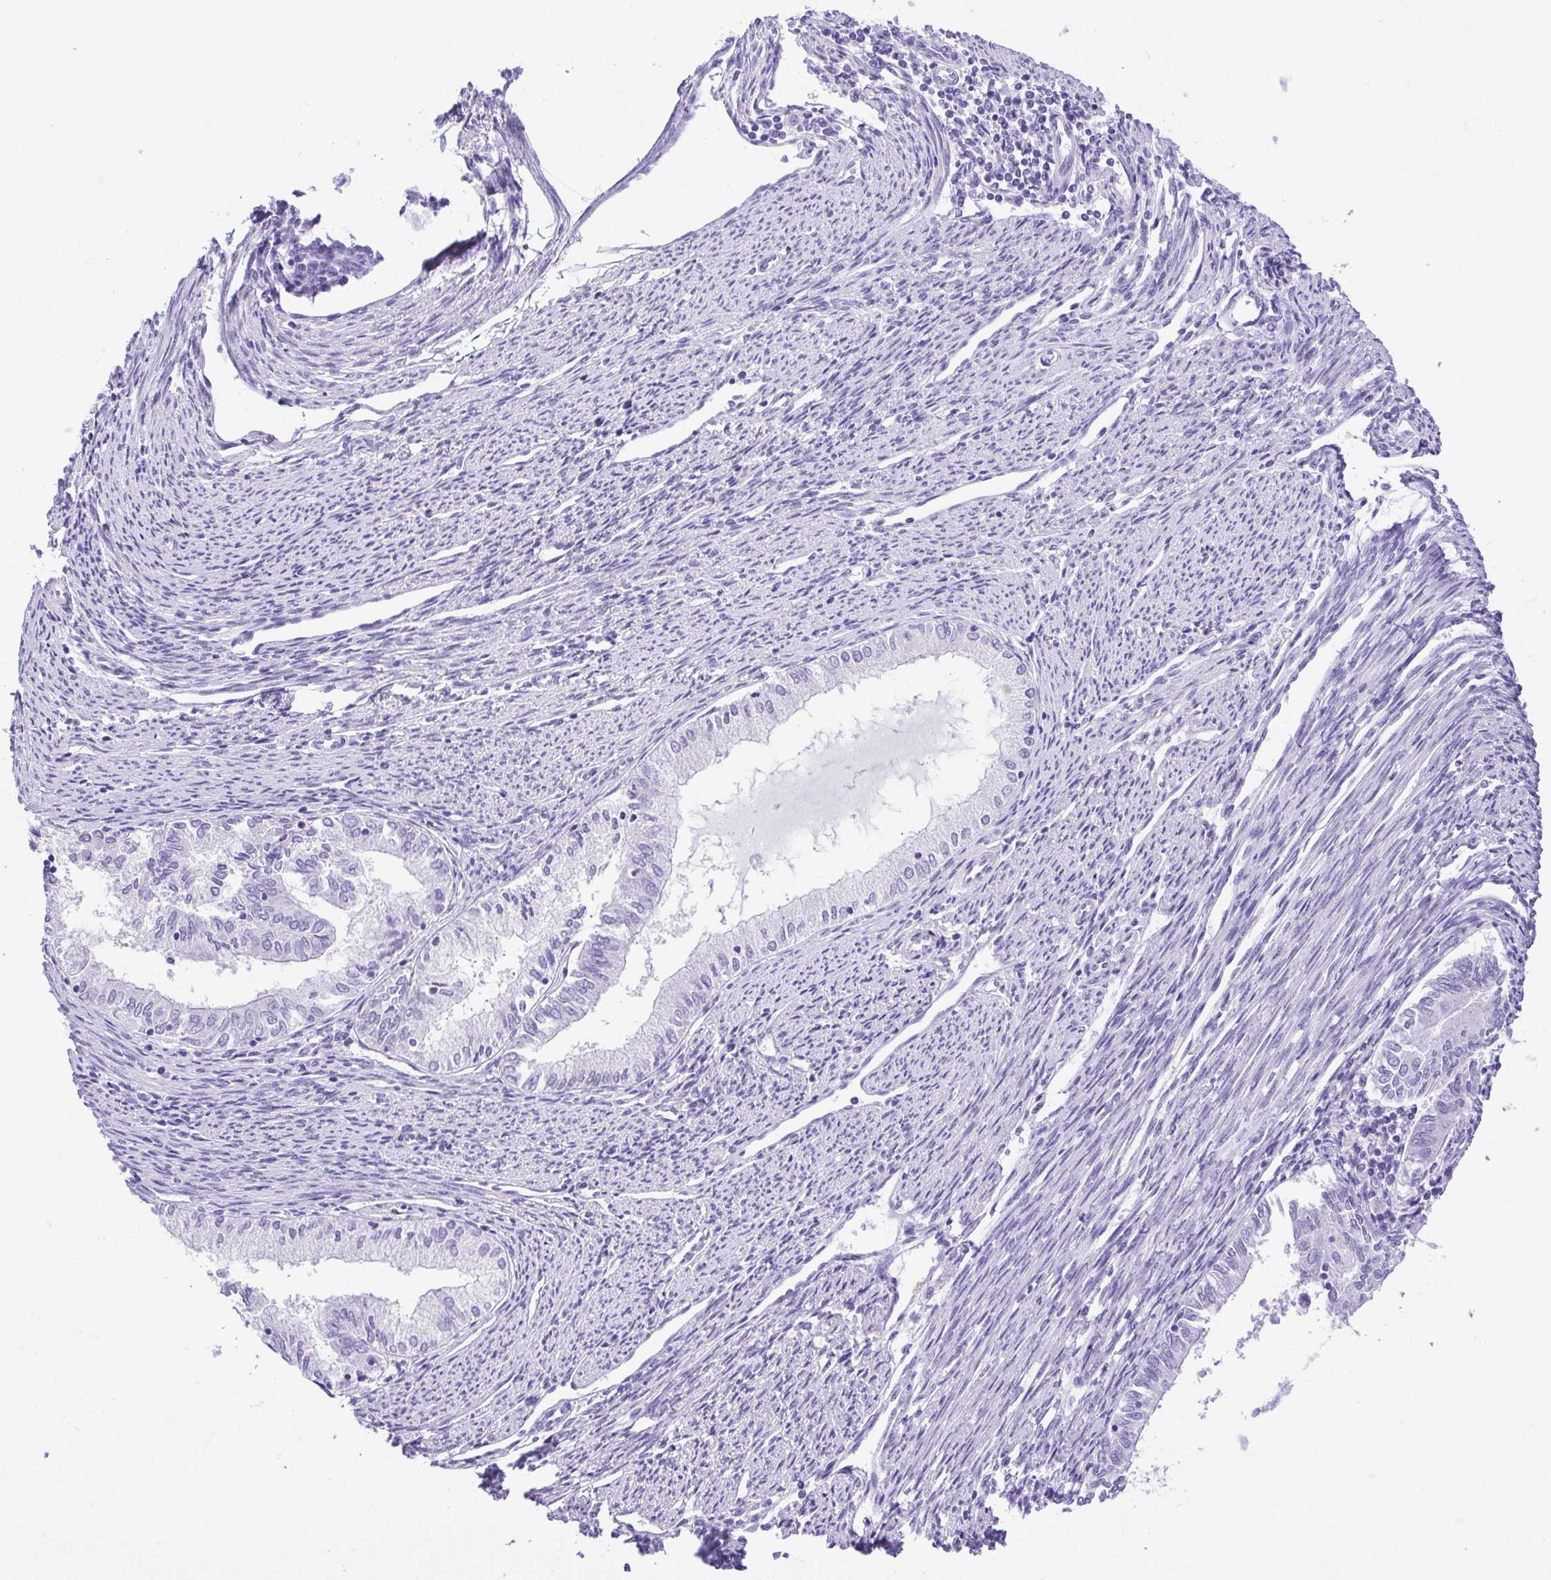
{"staining": {"intensity": "negative", "quantity": "none", "location": "none"}, "tissue": "endometrial cancer", "cell_type": "Tumor cells", "image_type": "cancer", "snomed": [{"axis": "morphology", "description": "Adenocarcinoma, NOS"}, {"axis": "topography", "description": "Endometrium"}], "caption": "DAB (3,3'-diaminobenzidine) immunohistochemical staining of human endometrial cancer demonstrates no significant positivity in tumor cells. (Stains: DAB IHC with hematoxylin counter stain, Microscopy: brightfield microscopy at high magnification).", "gene": "CDSN", "patient": {"sex": "female", "age": 79}}